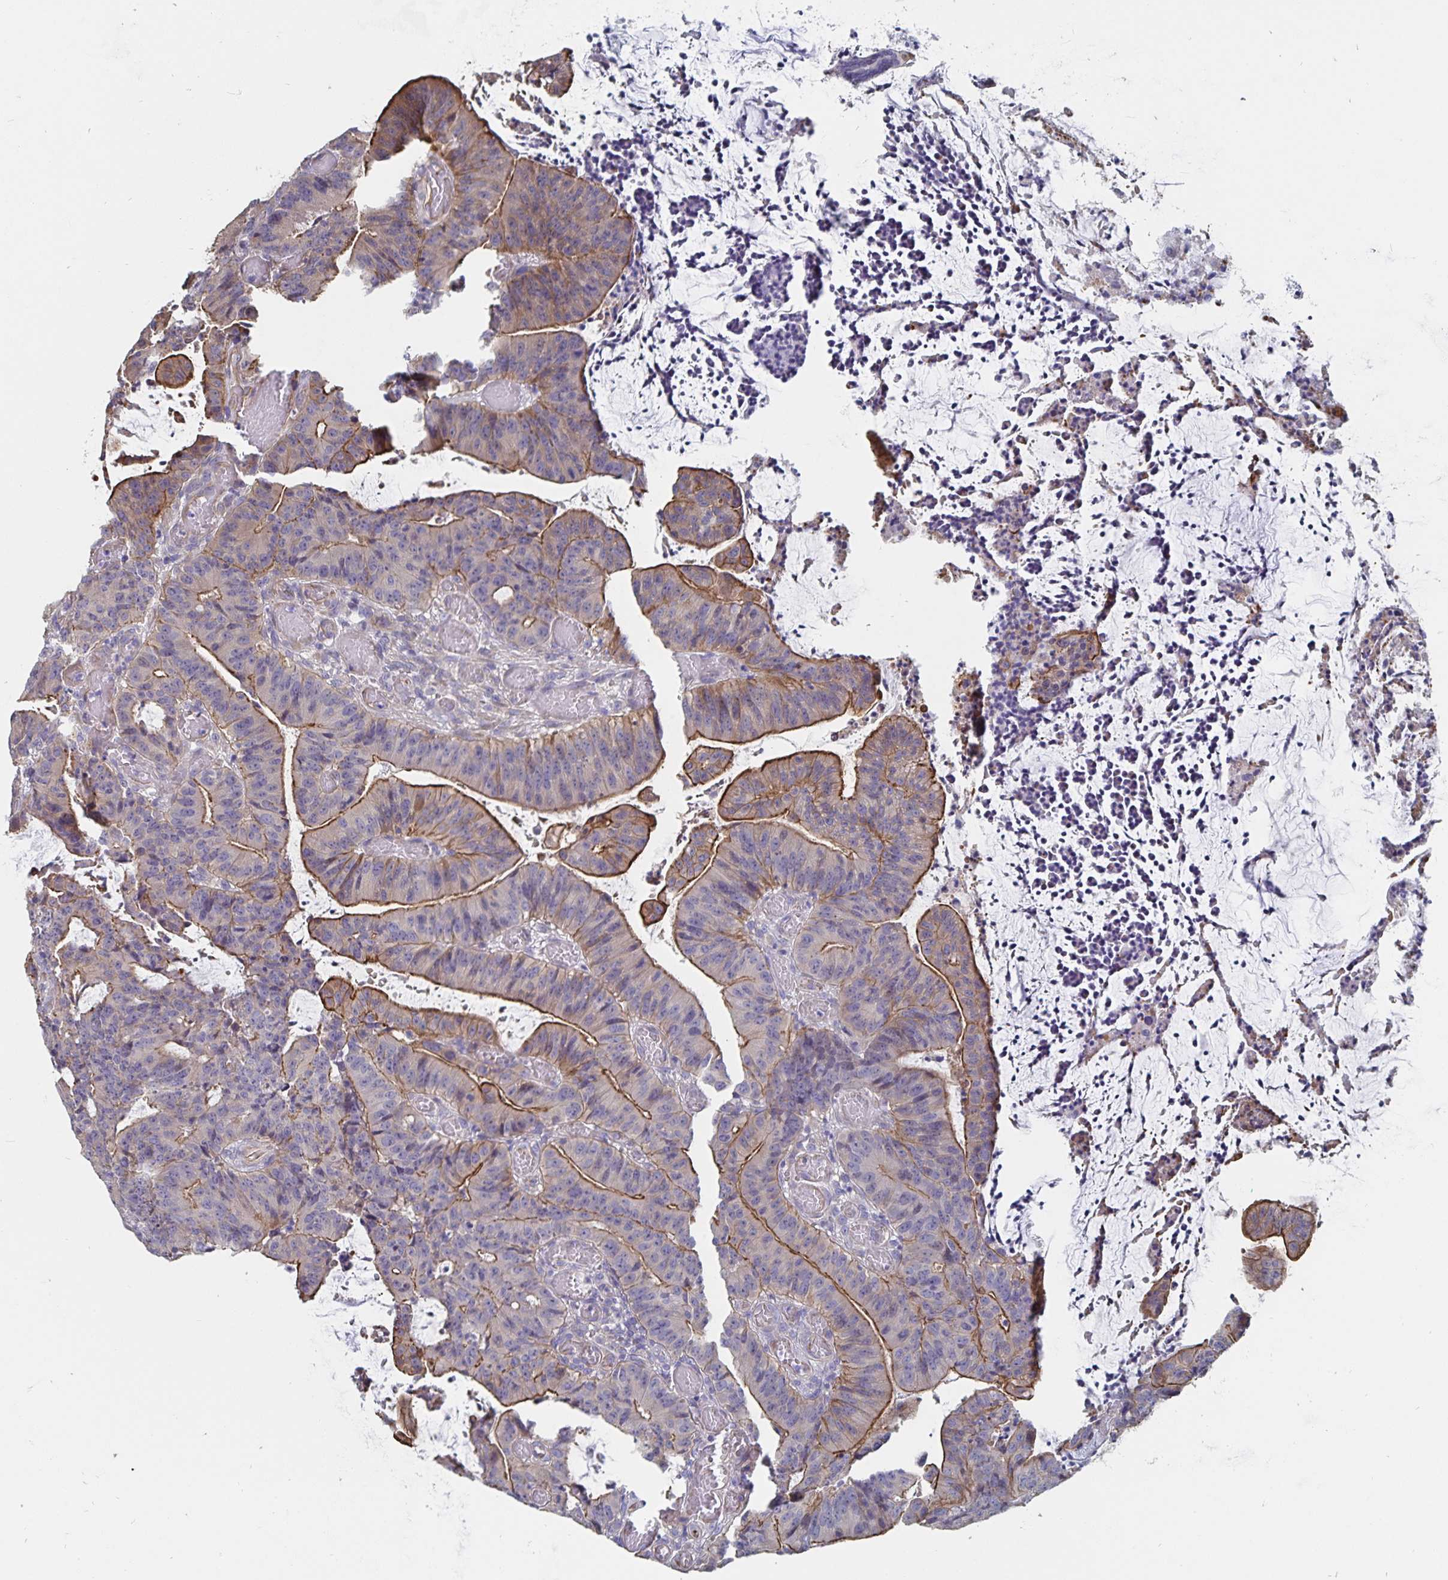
{"staining": {"intensity": "moderate", "quantity": "25%-75%", "location": "cytoplasmic/membranous"}, "tissue": "colorectal cancer", "cell_type": "Tumor cells", "image_type": "cancer", "snomed": [{"axis": "morphology", "description": "Adenocarcinoma, NOS"}, {"axis": "topography", "description": "Colon"}], "caption": "A micrograph showing moderate cytoplasmic/membranous expression in about 25%-75% of tumor cells in colorectal adenocarcinoma, as visualized by brown immunohistochemical staining.", "gene": "SSTR1", "patient": {"sex": "female", "age": 78}}